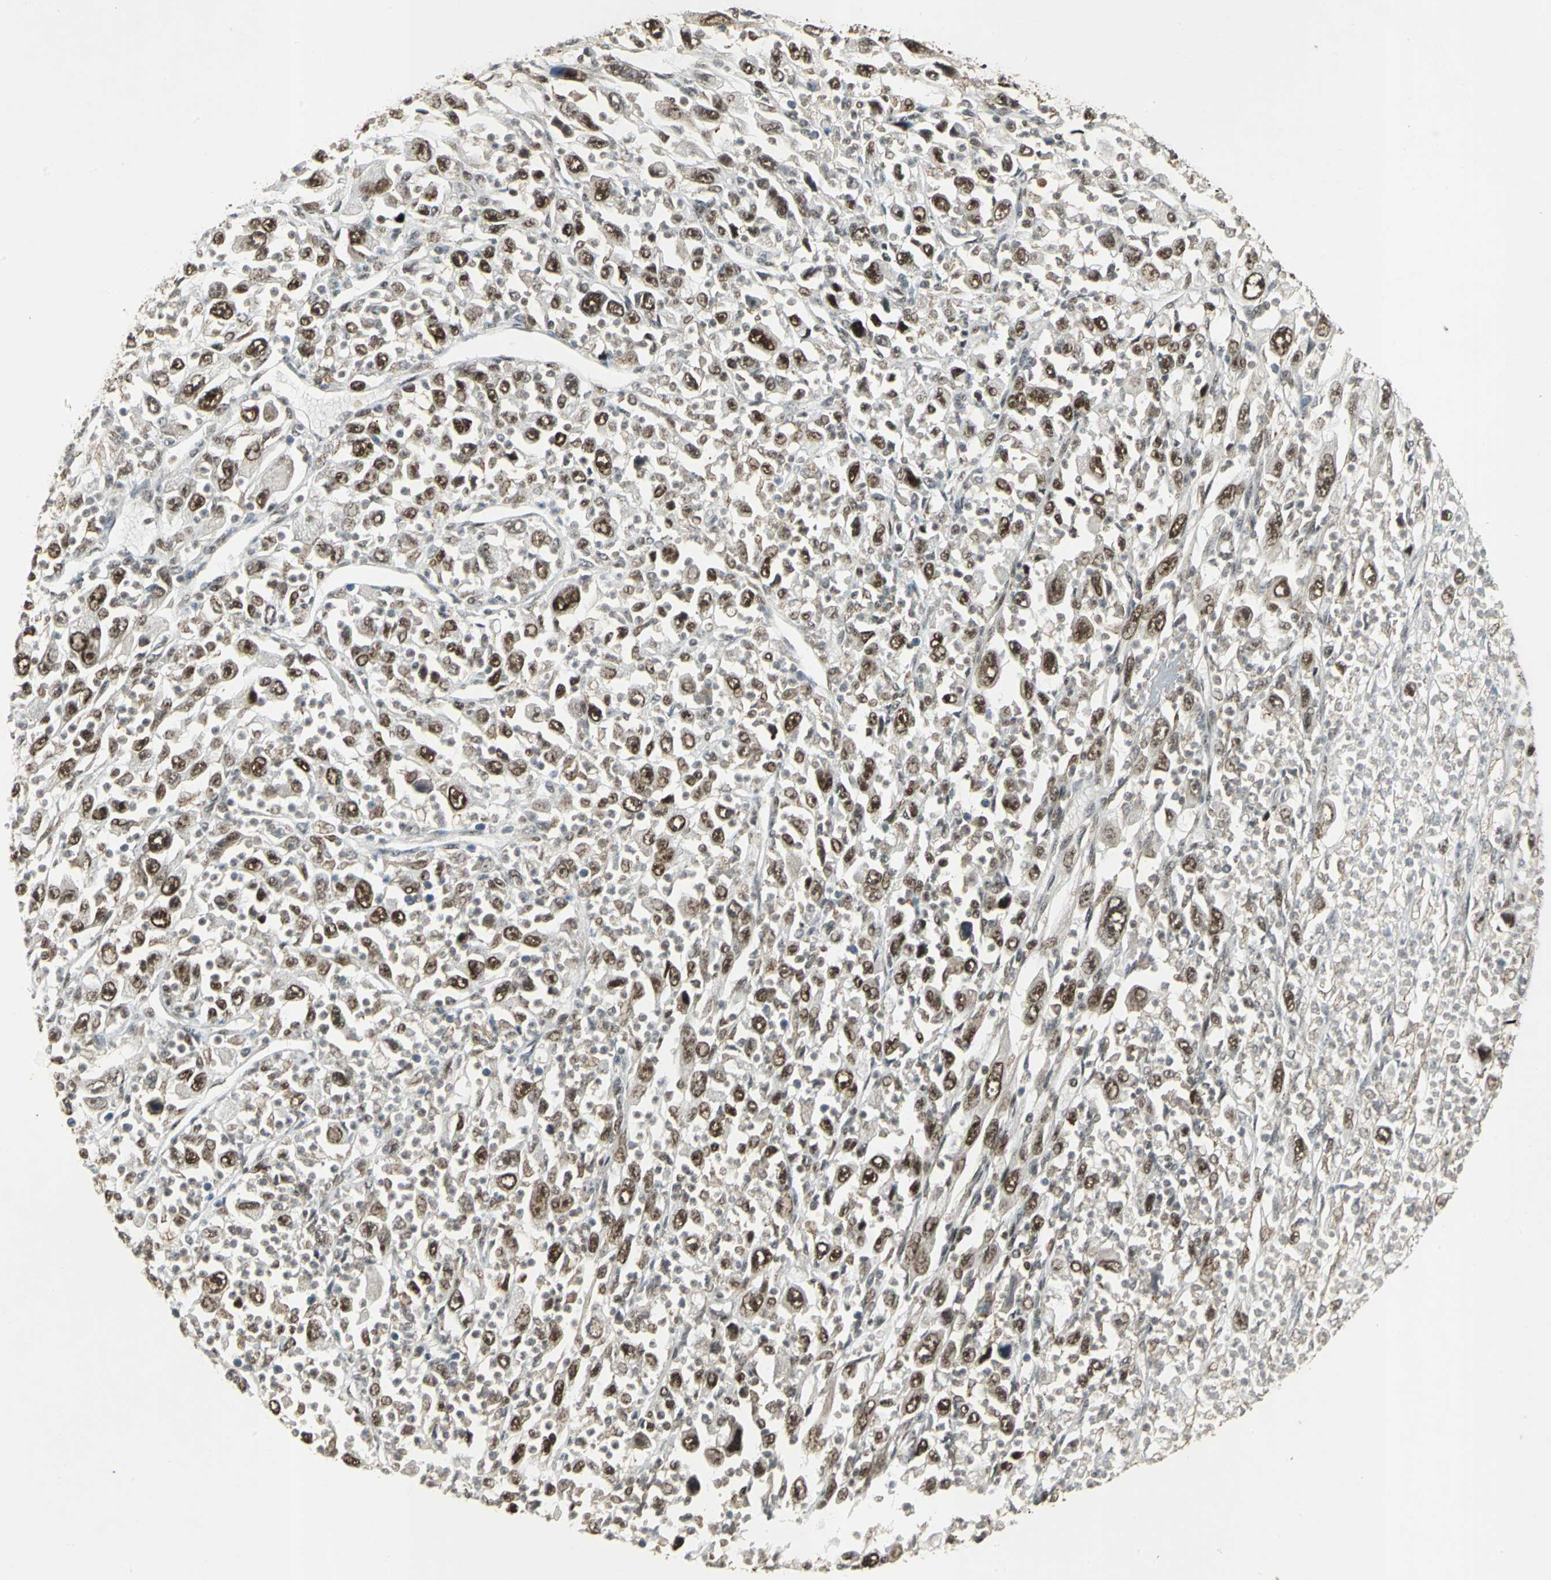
{"staining": {"intensity": "strong", "quantity": ">75%", "location": "nuclear"}, "tissue": "melanoma", "cell_type": "Tumor cells", "image_type": "cancer", "snomed": [{"axis": "morphology", "description": "Malignant melanoma, Metastatic site"}, {"axis": "topography", "description": "Skin"}], "caption": "Melanoma was stained to show a protein in brown. There is high levels of strong nuclear expression in approximately >75% of tumor cells.", "gene": "MTA2", "patient": {"sex": "female", "age": 56}}